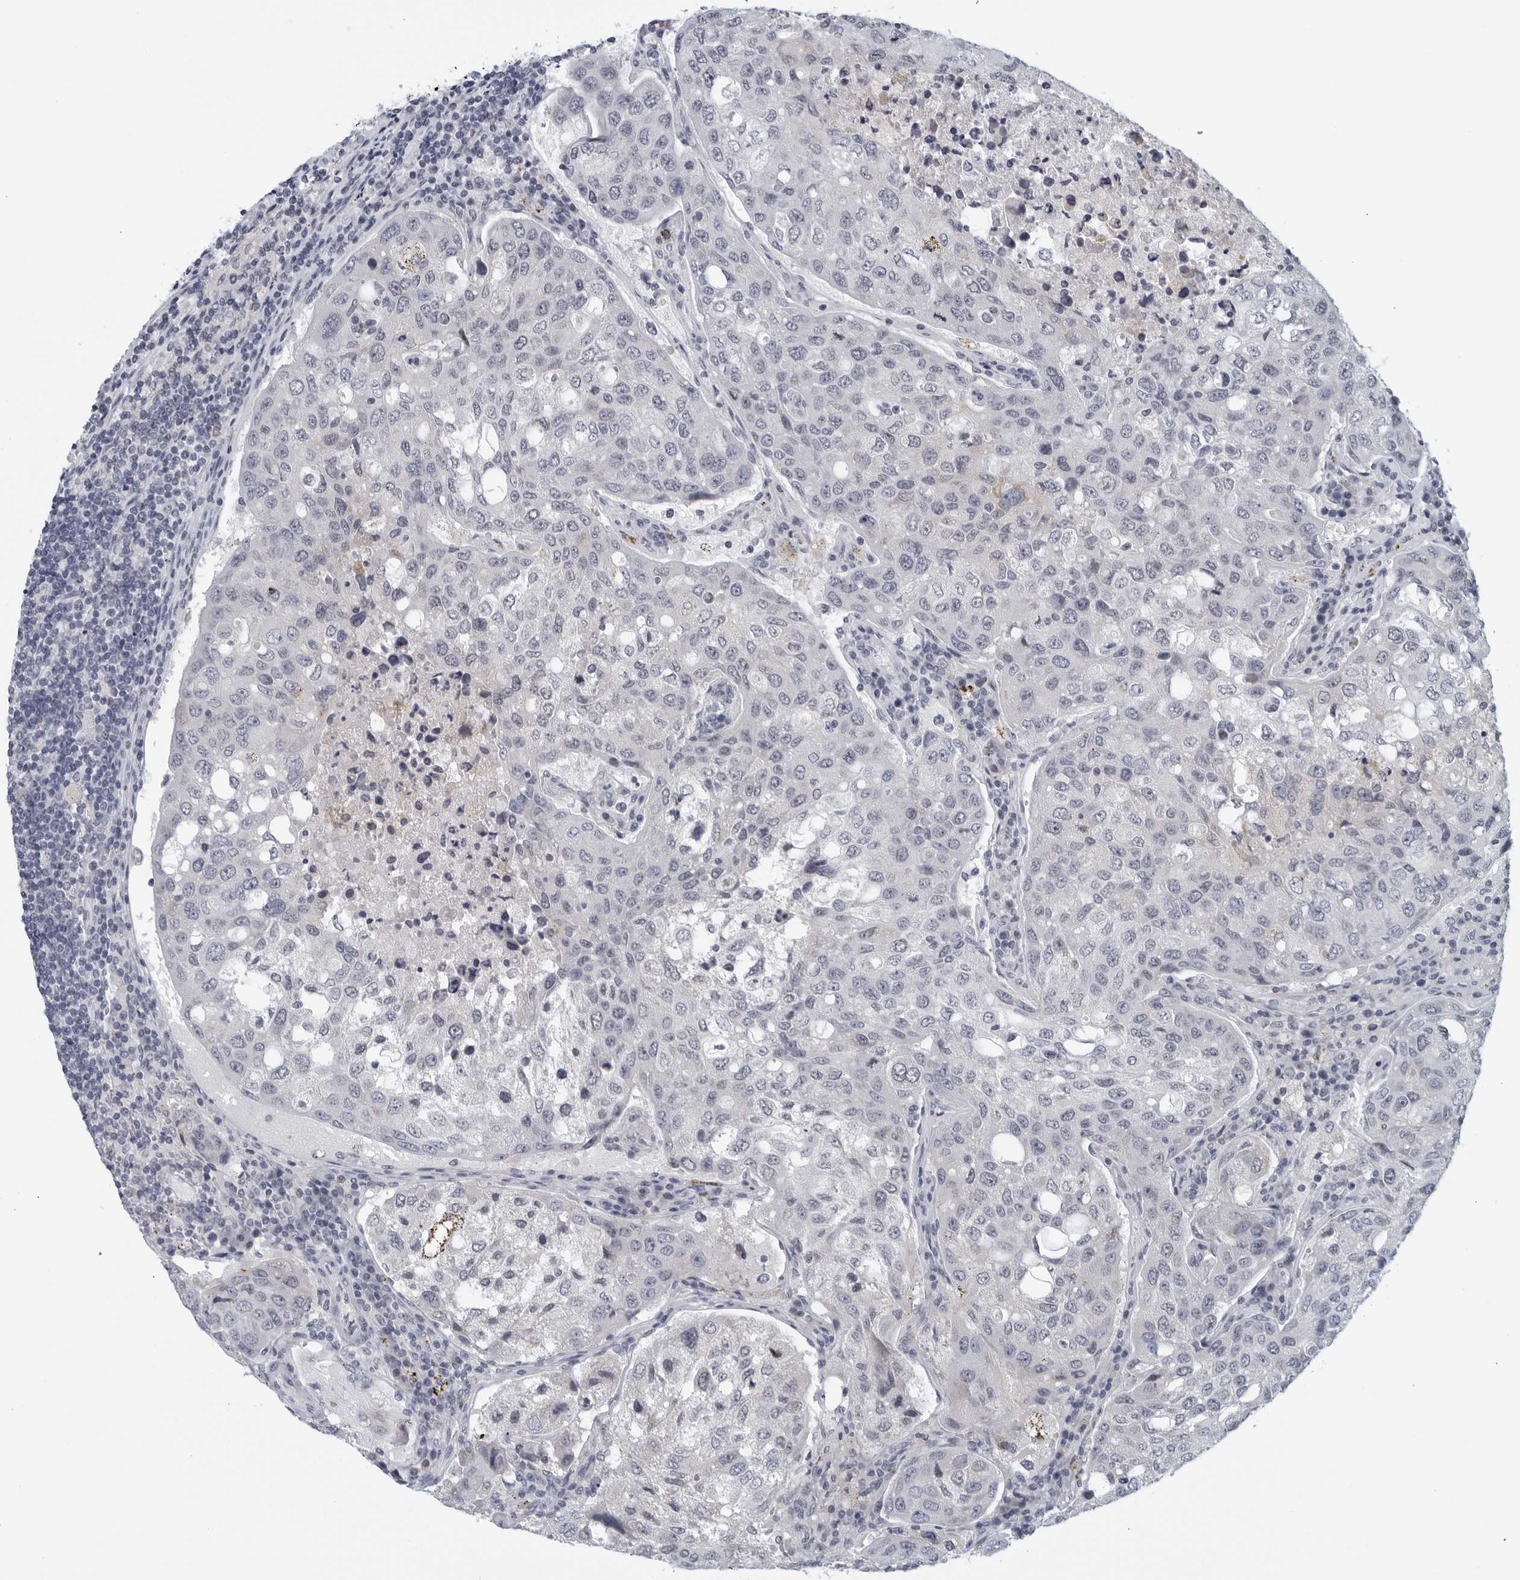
{"staining": {"intensity": "negative", "quantity": "none", "location": "none"}, "tissue": "urothelial cancer", "cell_type": "Tumor cells", "image_type": "cancer", "snomed": [{"axis": "morphology", "description": "Urothelial carcinoma, High grade"}, {"axis": "topography", "description": "Lymph node"}, {"axis": "topography", "description": "Urinary bladder"}], "caption": "Tumor cells show no significant expression in urothelial cancer.", "gene": "MATN1", "patient": {"sex": "male", "age": 51}}